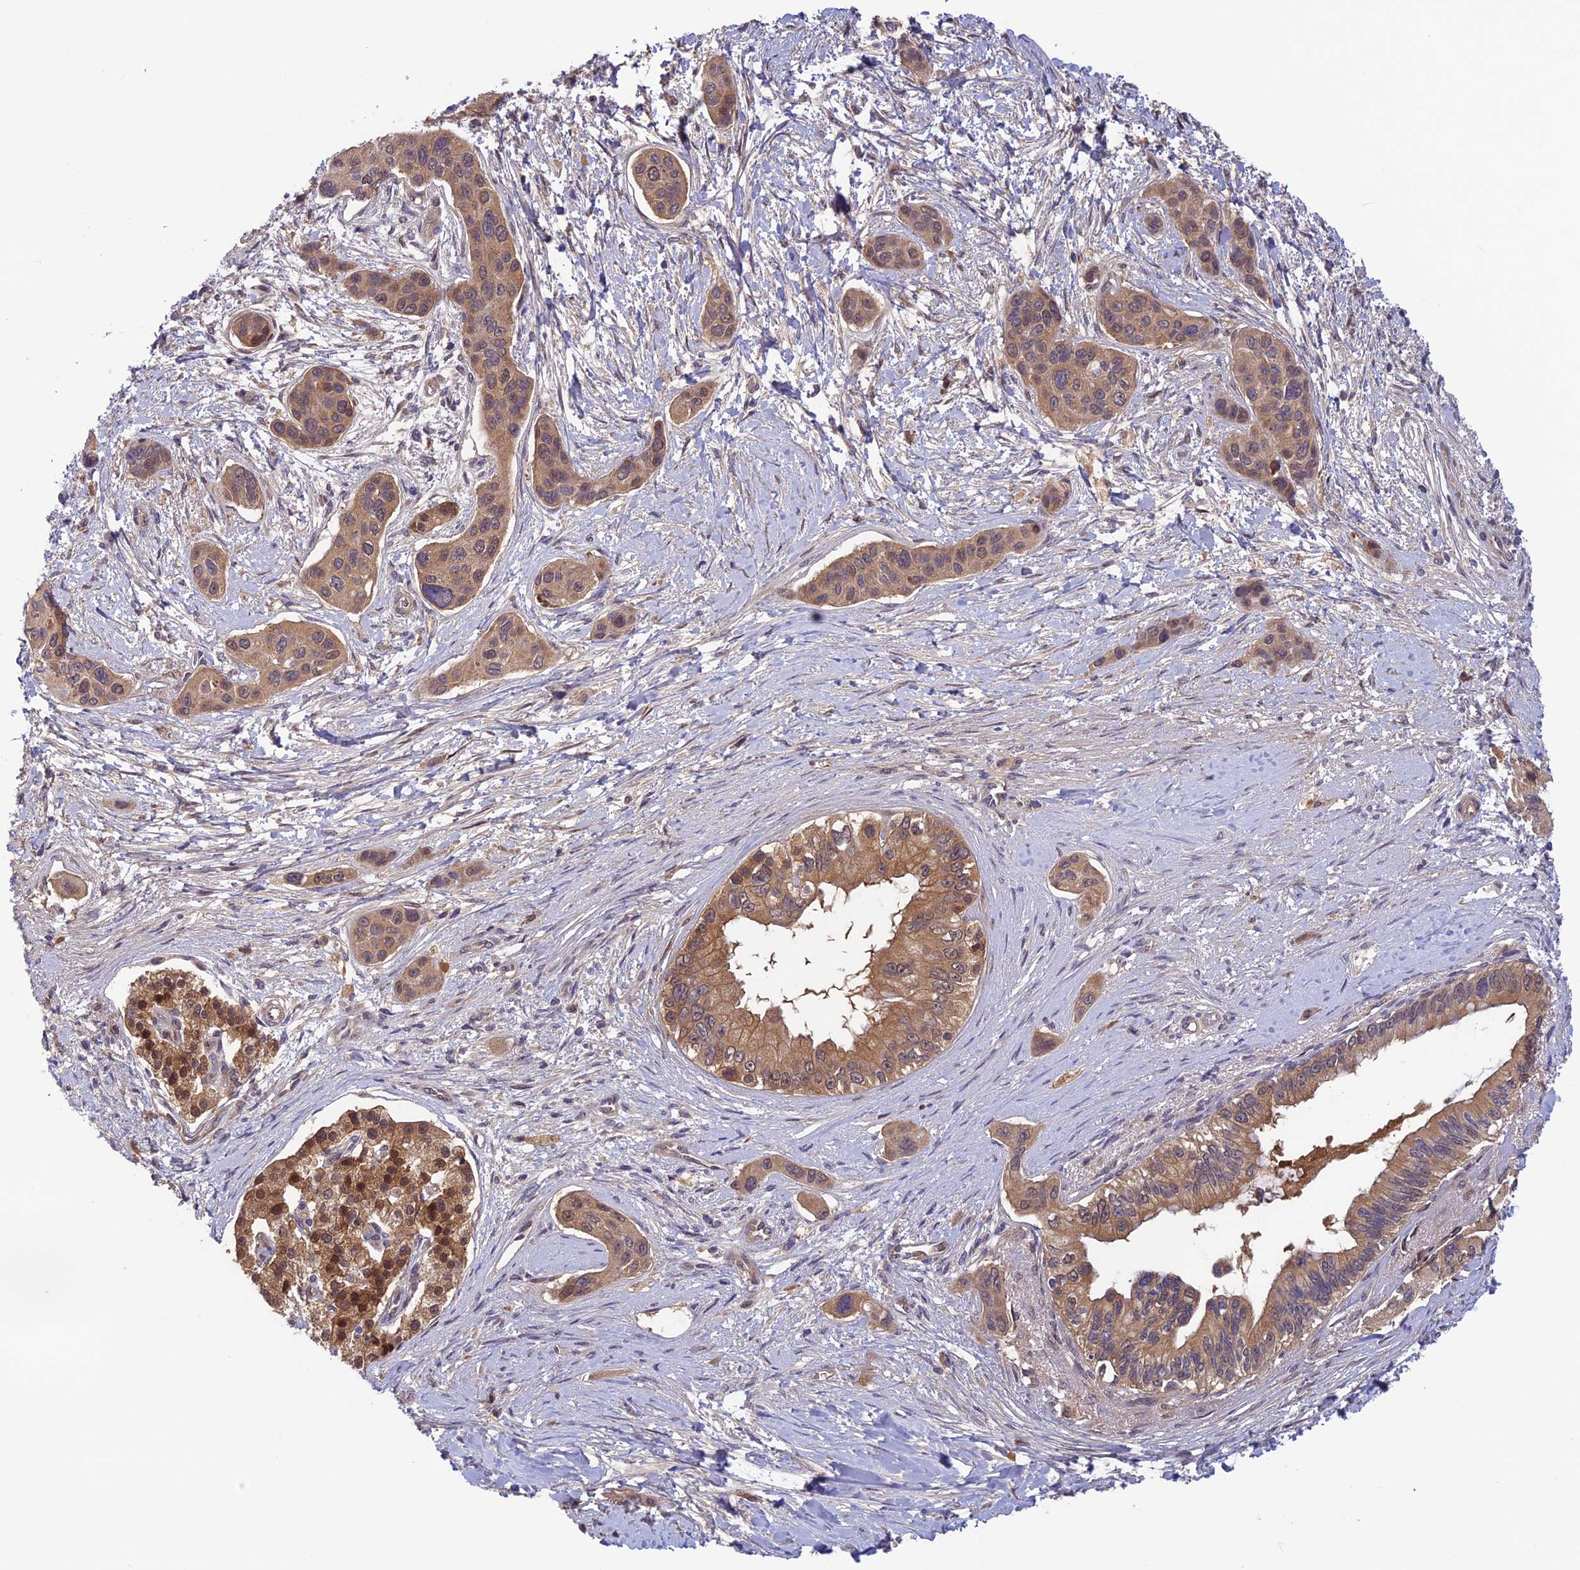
{"staining": {"intensity": "moderate", "quantity": ">75%", "location": "cytoplasmic/membranous"}, "tissue": "pancreatic cancer", "cell_type": "Tumor cells", "image_type": "cancer", "snomed": [{"axis": "morphology", "description": "Adenocarcinoma, NOS"}, {"axis": "topography", "description": "Pancreas"}], "caption": "Moderate cytoplasmic/membranous expression is seen in about >75% of tumor cells in adenocarcinoma (pancreatic).", "gene": "CCDC15", "patient": {"sex": "male", "age": 72}}